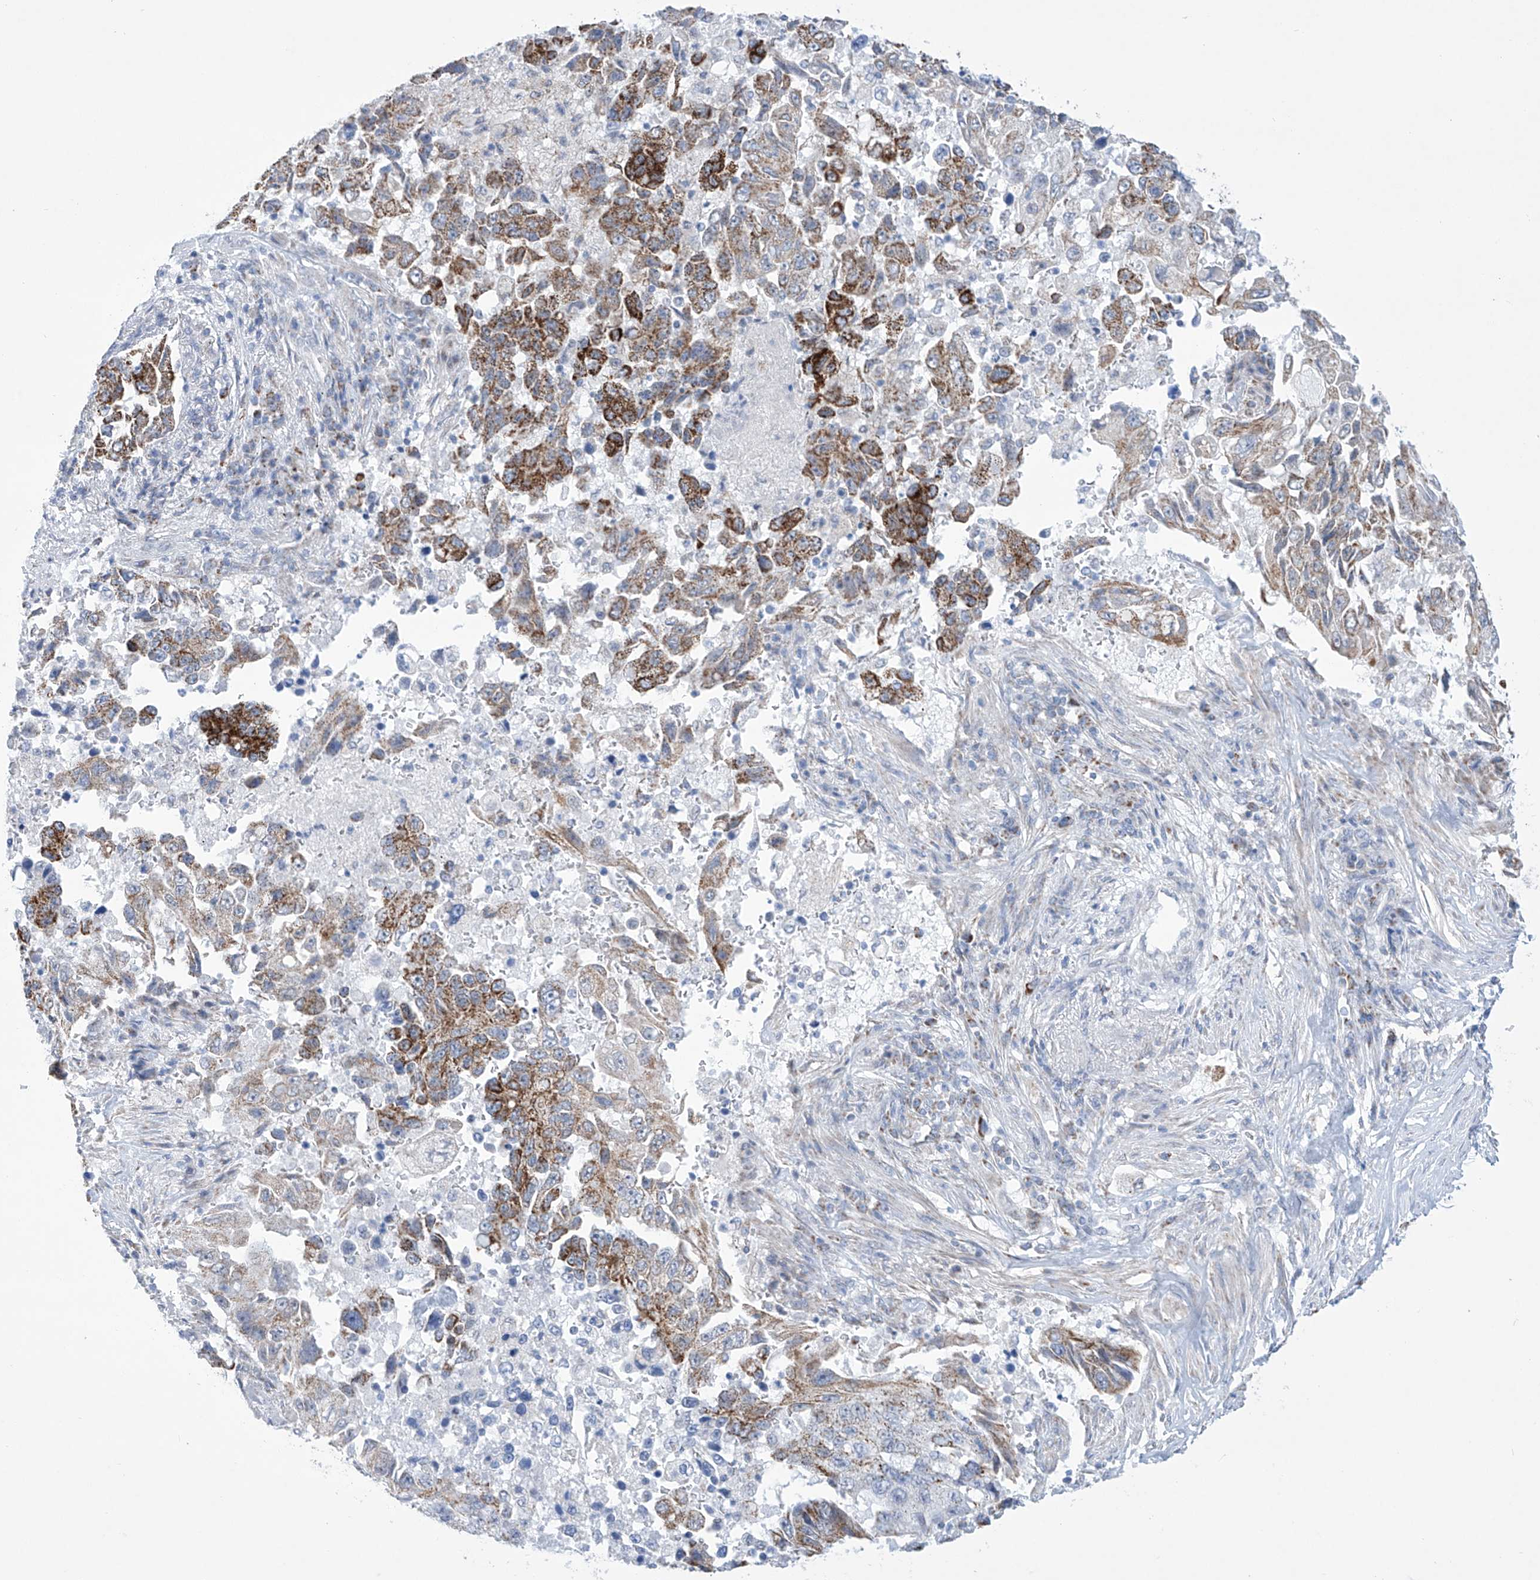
{"staining": {"intensity": "strong", "quantity": ">75%", "location": "cytoplasmic/membranous"}, "tissue": "lung cancer", "cell_type": "Tumor cells", "image_type": "cancer", "snomed": [{"axis": "morphology", "description": "Adenocarcinoma, NOS"}, {"axis": "topography", "description": "Lung"}], "caption": "IHC of human lung cancer (adenocarcinoma) shows high levels of strong cytoplasmic/membranous expression in about >75% of tumor cells. The staining is performed using DAB (3,3'-diaminobenzidine) brown chromogen to label protein expression. The nuclei are counter-stained blue using hematoxylin.", "gene": "ALDH6A1", "patient": {"sex": "female", "age": 51}}